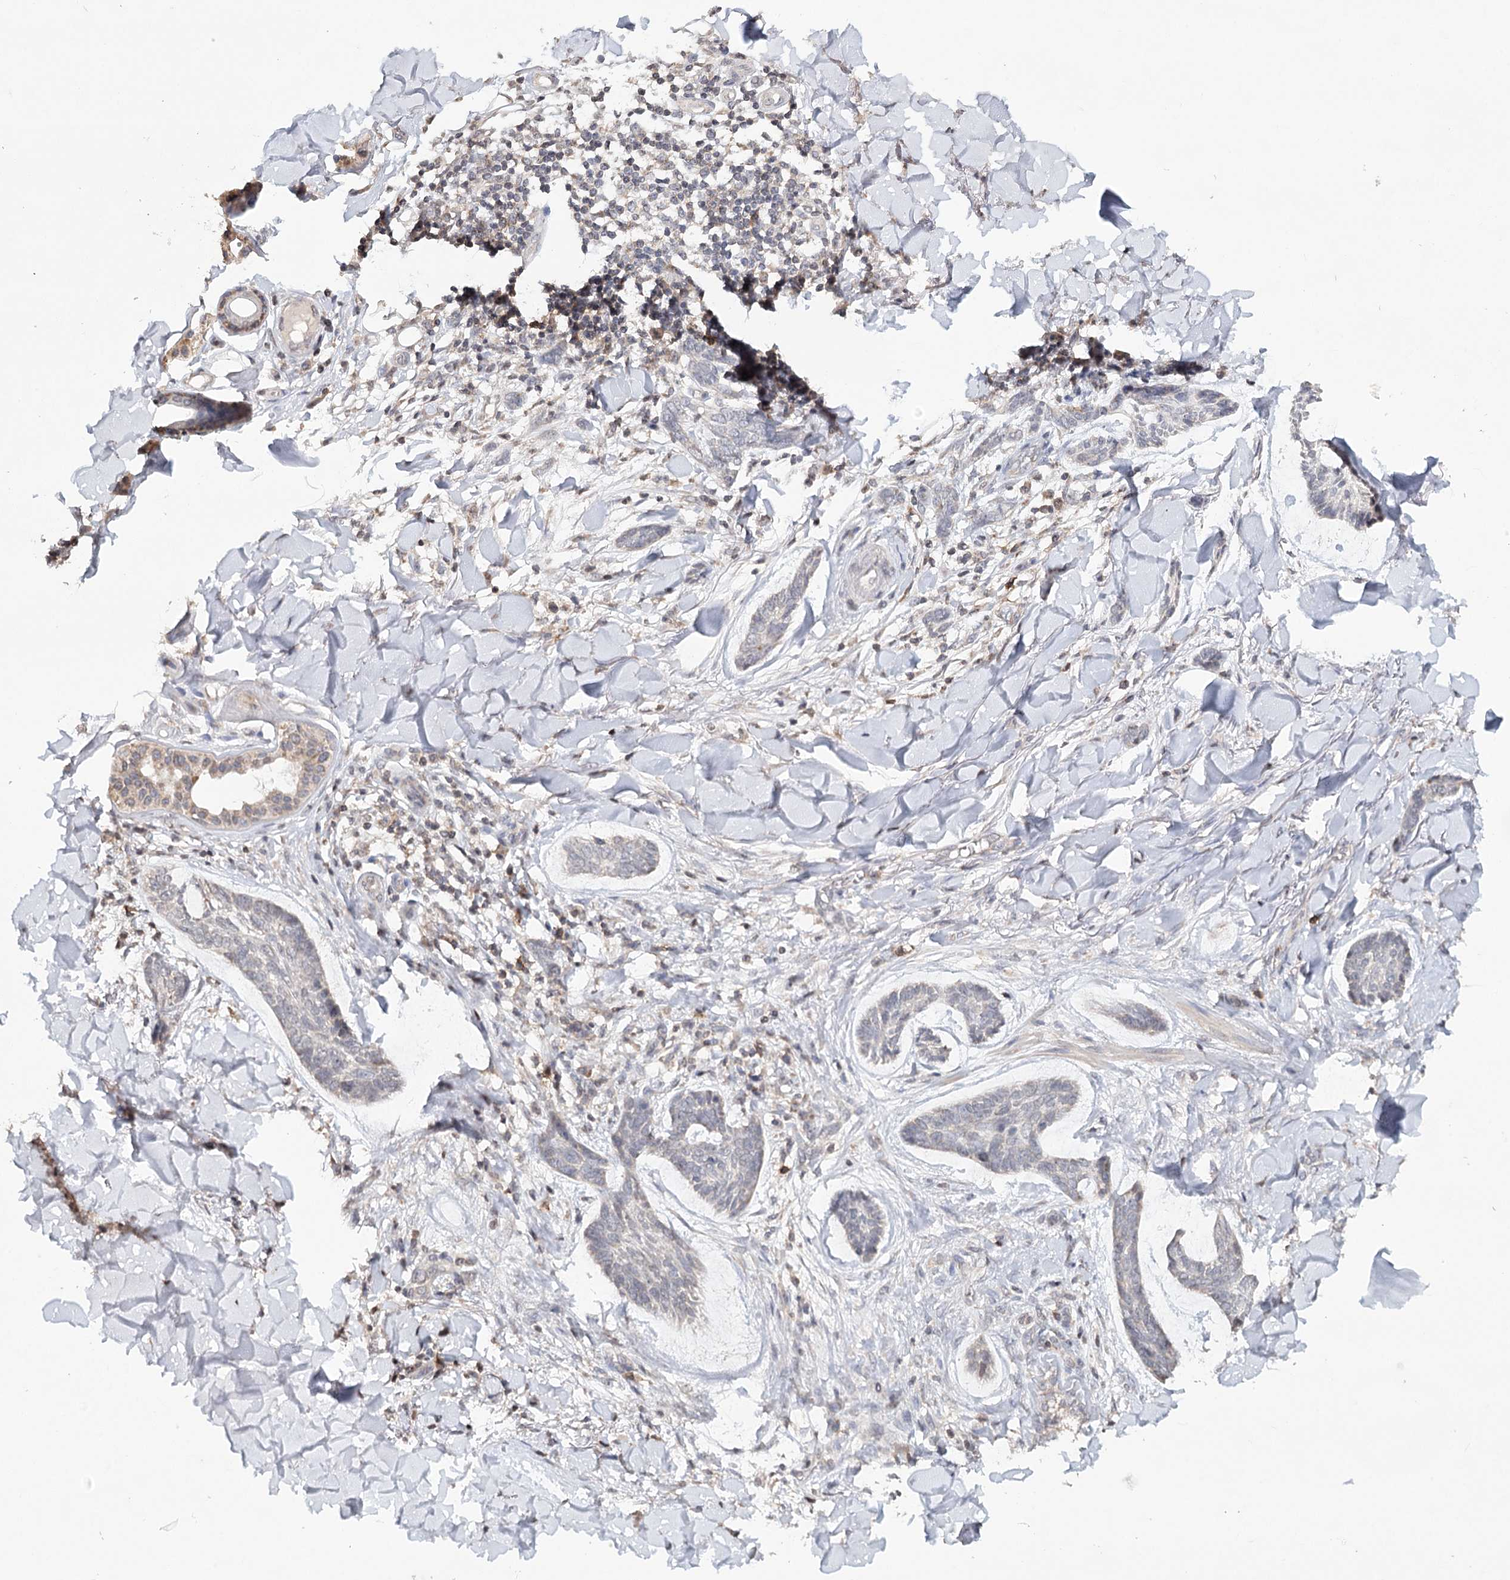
{"staining": {"intensity": "negative", "quantity": "none", "location": "none"}, "tissue": "skin cancer", "cell_type": "Tumor cells", "image_type": "cancer", "snomed": [{"axis": "morphology", "description": "Basal cell carcinoma"}, {"axis": "topography", "description": "Skin"}], "caption": "The histopathology image shows no significant positivity in tumor cells of basal cell carcinoma (skin).", "gene": "ICOS", "patient": {"sex": "male", "age": 43}}